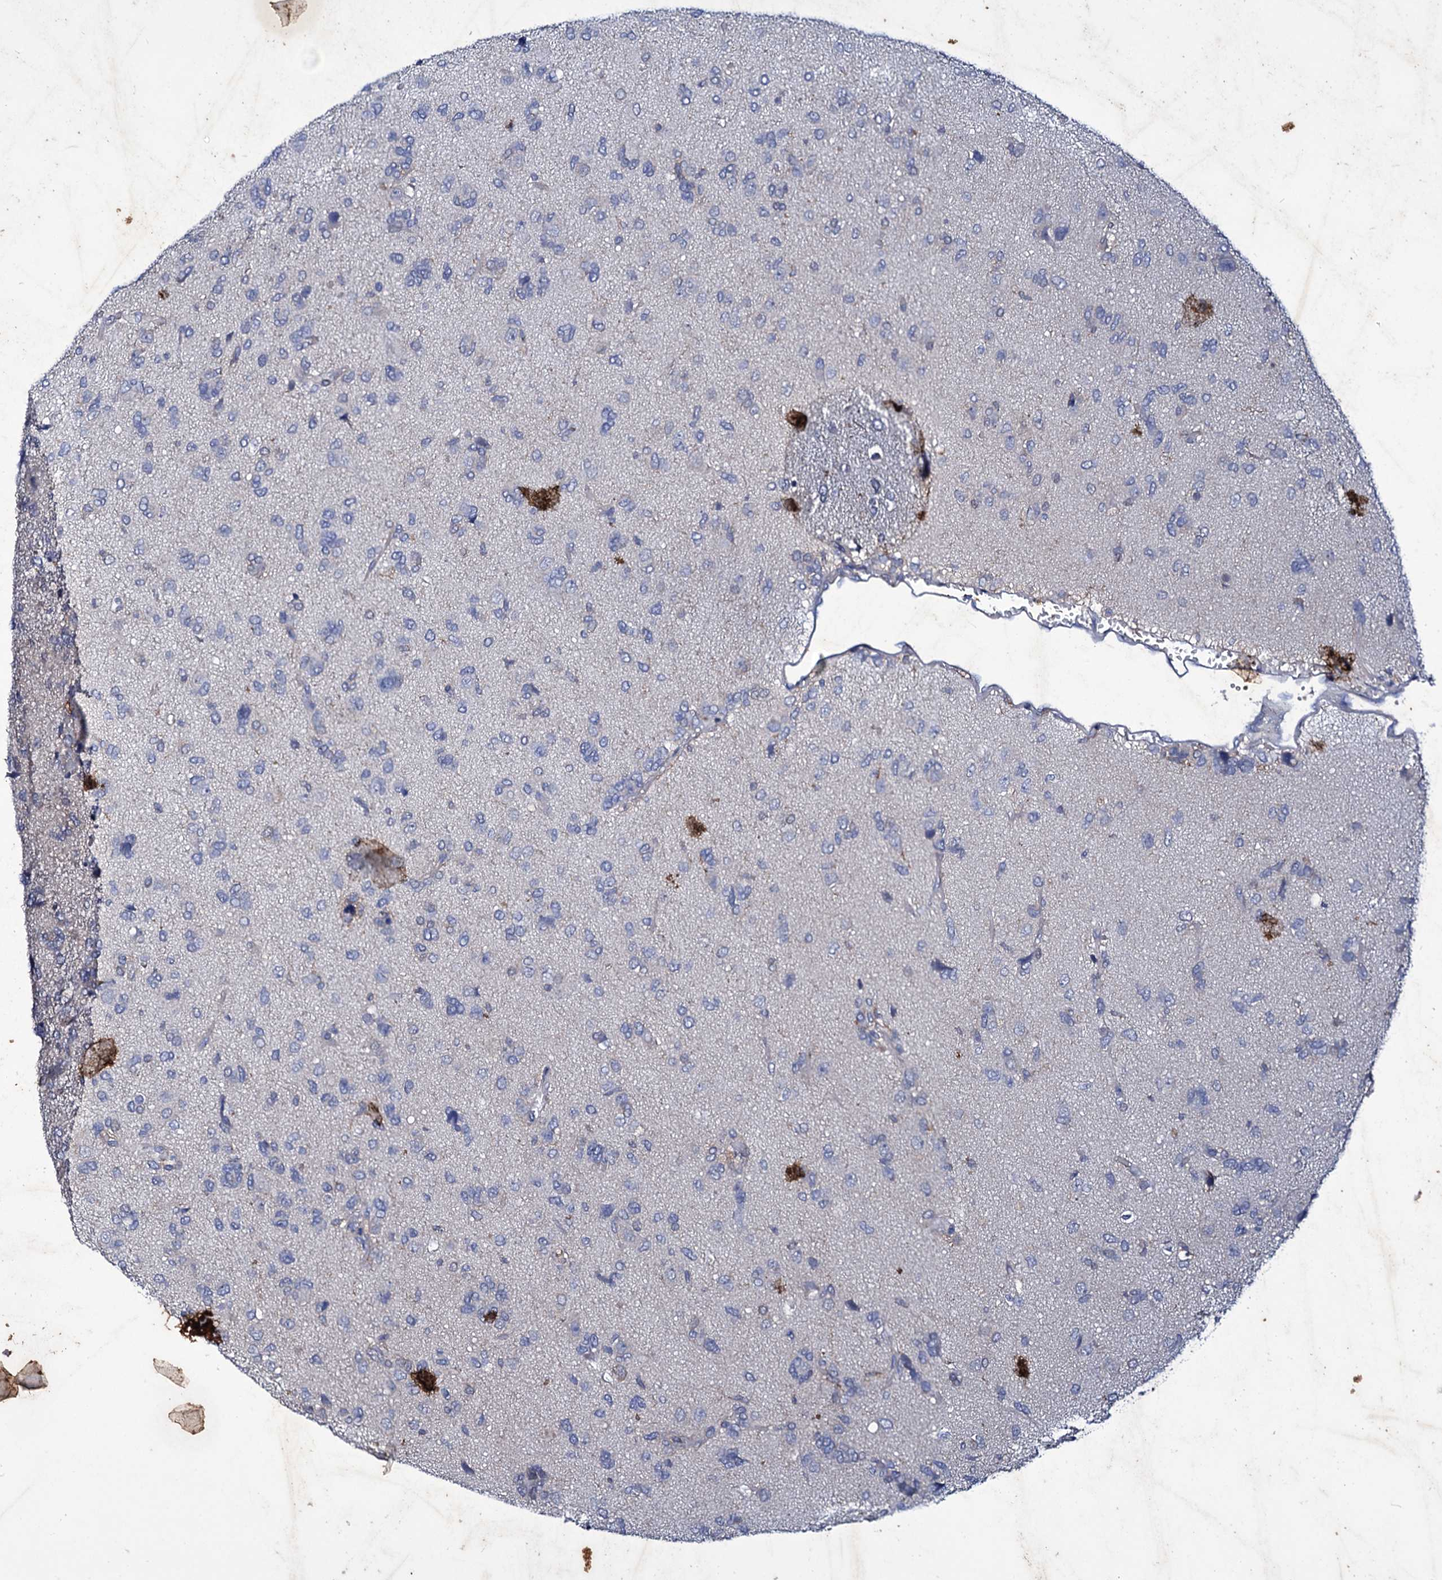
{"staining": {"intensity": "negative", "quantity": "none", "location": "none"}, "tissue": "glioma", "cell_type": "Tumor cells", "image_type": "cancer", "snomed": [{"axis": "morphology", "description": "Glioma, malignant, High grade"}, {"axis": "topography", "description": "Brain"}], "caption": "Protein analysis of glioma displays no significant positivity in tumor cells.", "gene": "AXL", "patient": {"sex": "female", "age": 59}}